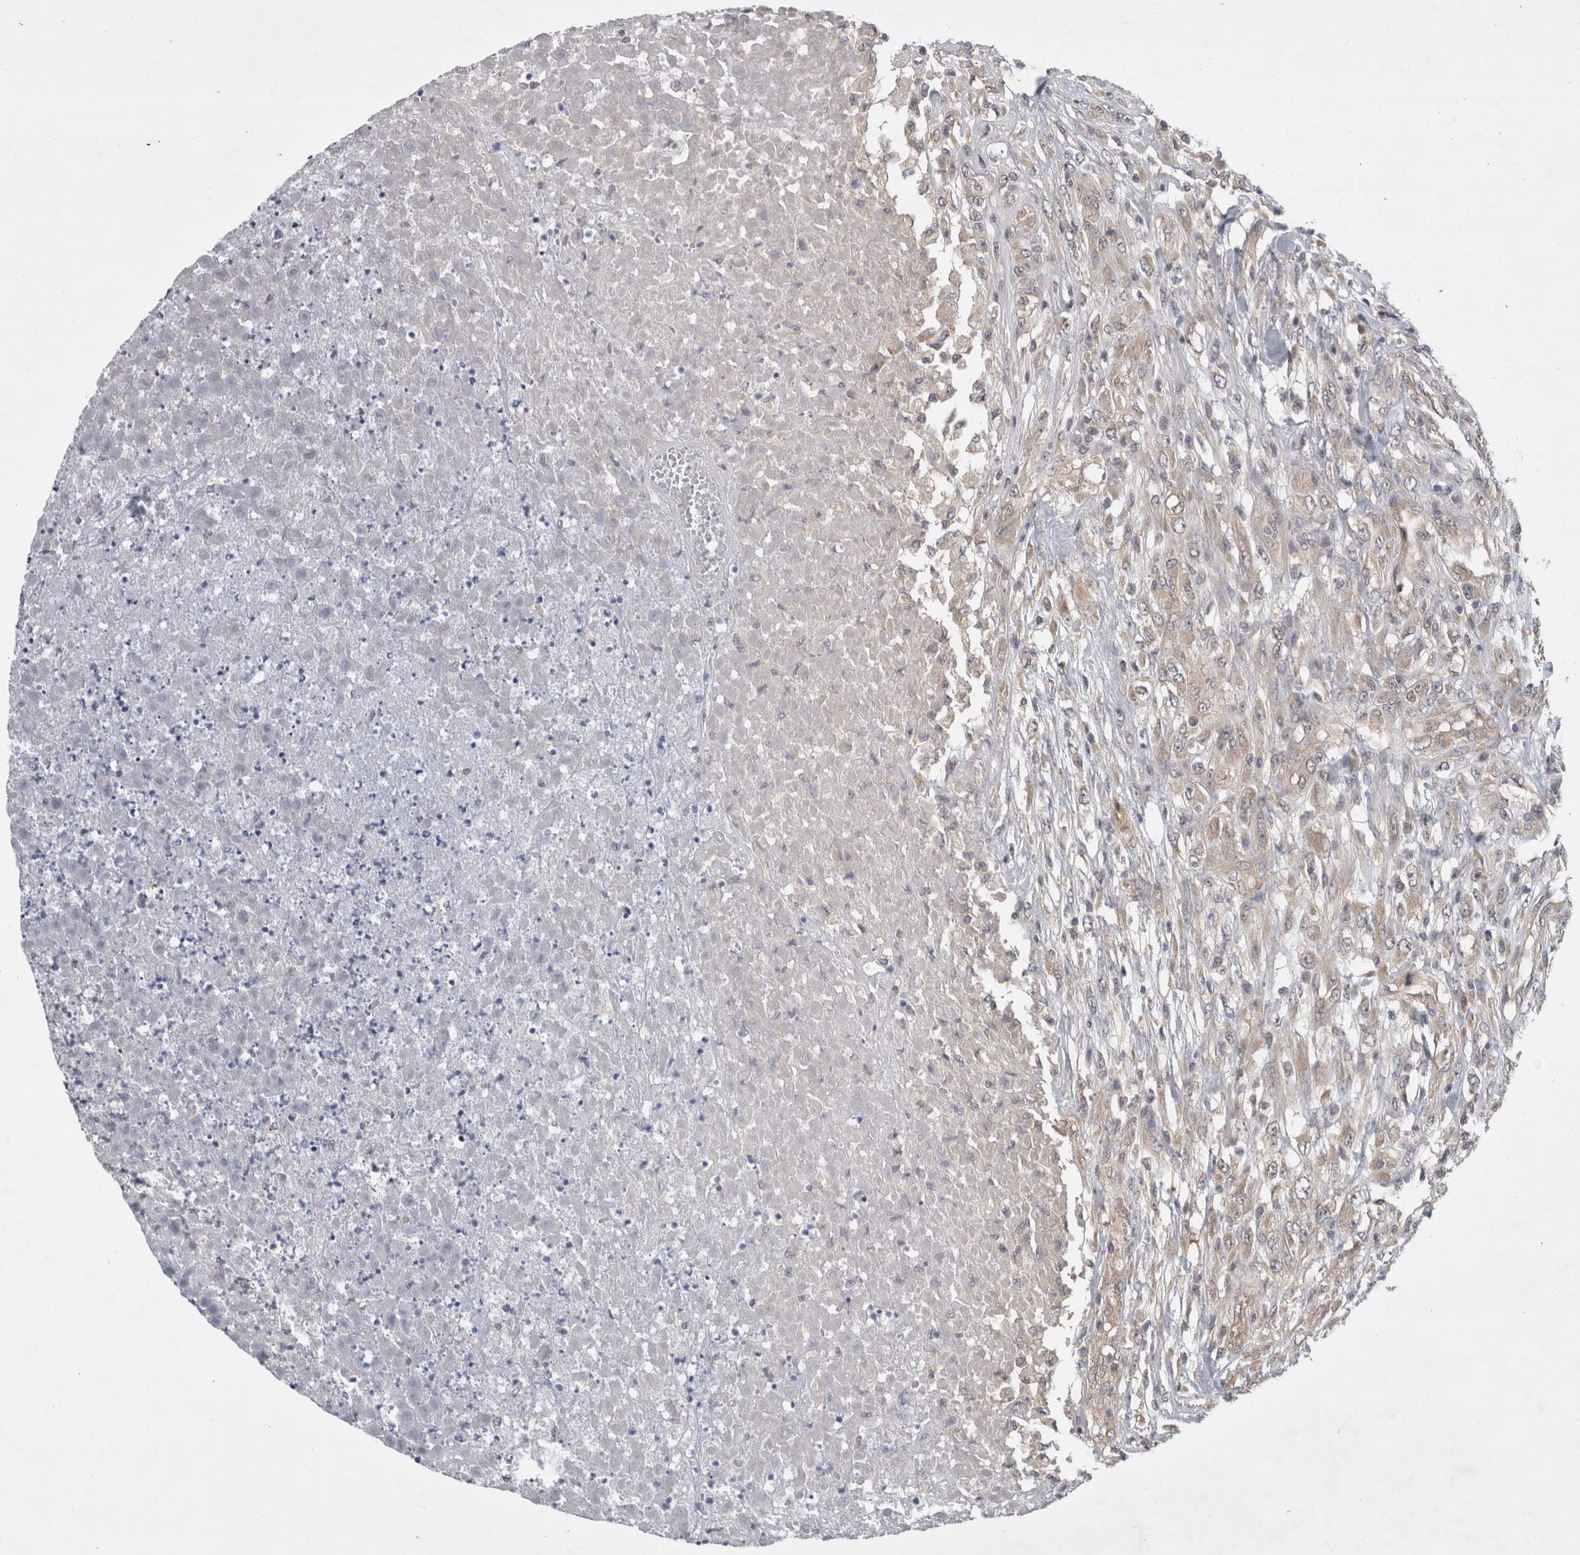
{"staining": {"intensity": "weak", "quantity": "<25%", "location": "cytoplasmic/membranous"}, "tissue": "testis cancer", "cell_type": "Tumor cells", "image_type": "cancer", "snomed": [{"axis": "morphology", "description": "Seminoma, NOS"}, {"axis": "topography", "description": "Testis"}], "caption": "Tumor cells show no significant protein expression in testis cancer. The staining was performed using DAB (3,3'-diaminobenzidine) to visualize the protein expression in brown, while the nuclei were stained in blue with hematoxylin (Magnification: 20x).", "gene": "AASDHPPT", "patient": {"sex": "male", "age": 59}}